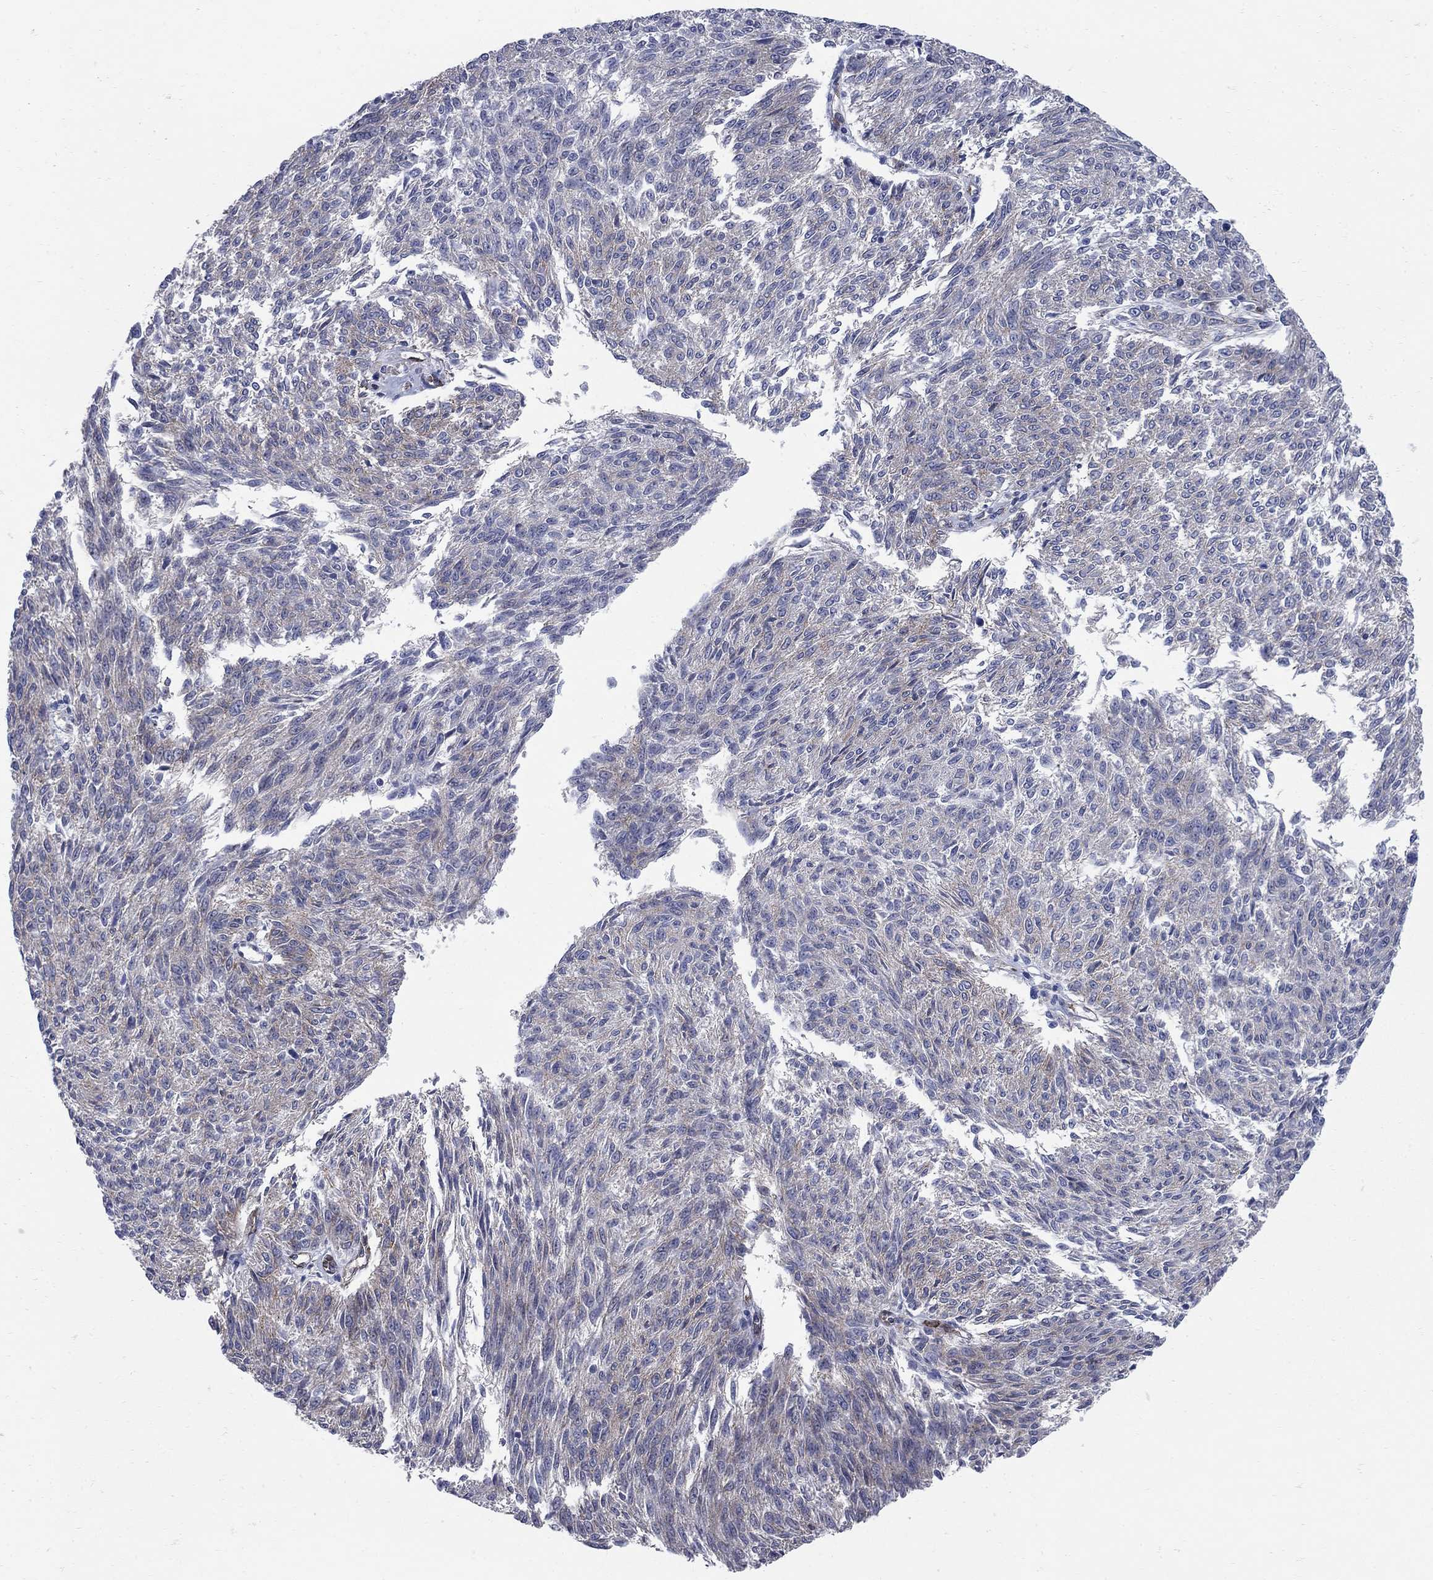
{"staining": {"intensity": "negative", "quantity": "none", "location": "none"}, "tissue": "melanoma", "cell_type": "Tumor cells", "image_type": "cancer", "snomed": [{"axis": "morphology", "description": "Malignant melanoma, NOS"}, {"axis": "topography", "description": "Skin"}], "caption": "Tumor cells show no significant staining in melanoma. The staining was performed using DAB (3,3'-diaminobenzidine) to visualize the protein expression in brown, while the nuclei were stained in blue with hematoxylin (Magnification: 20x).", "gene": "SEPTIN8", "patient": {"sex": "female", "age": 72}}